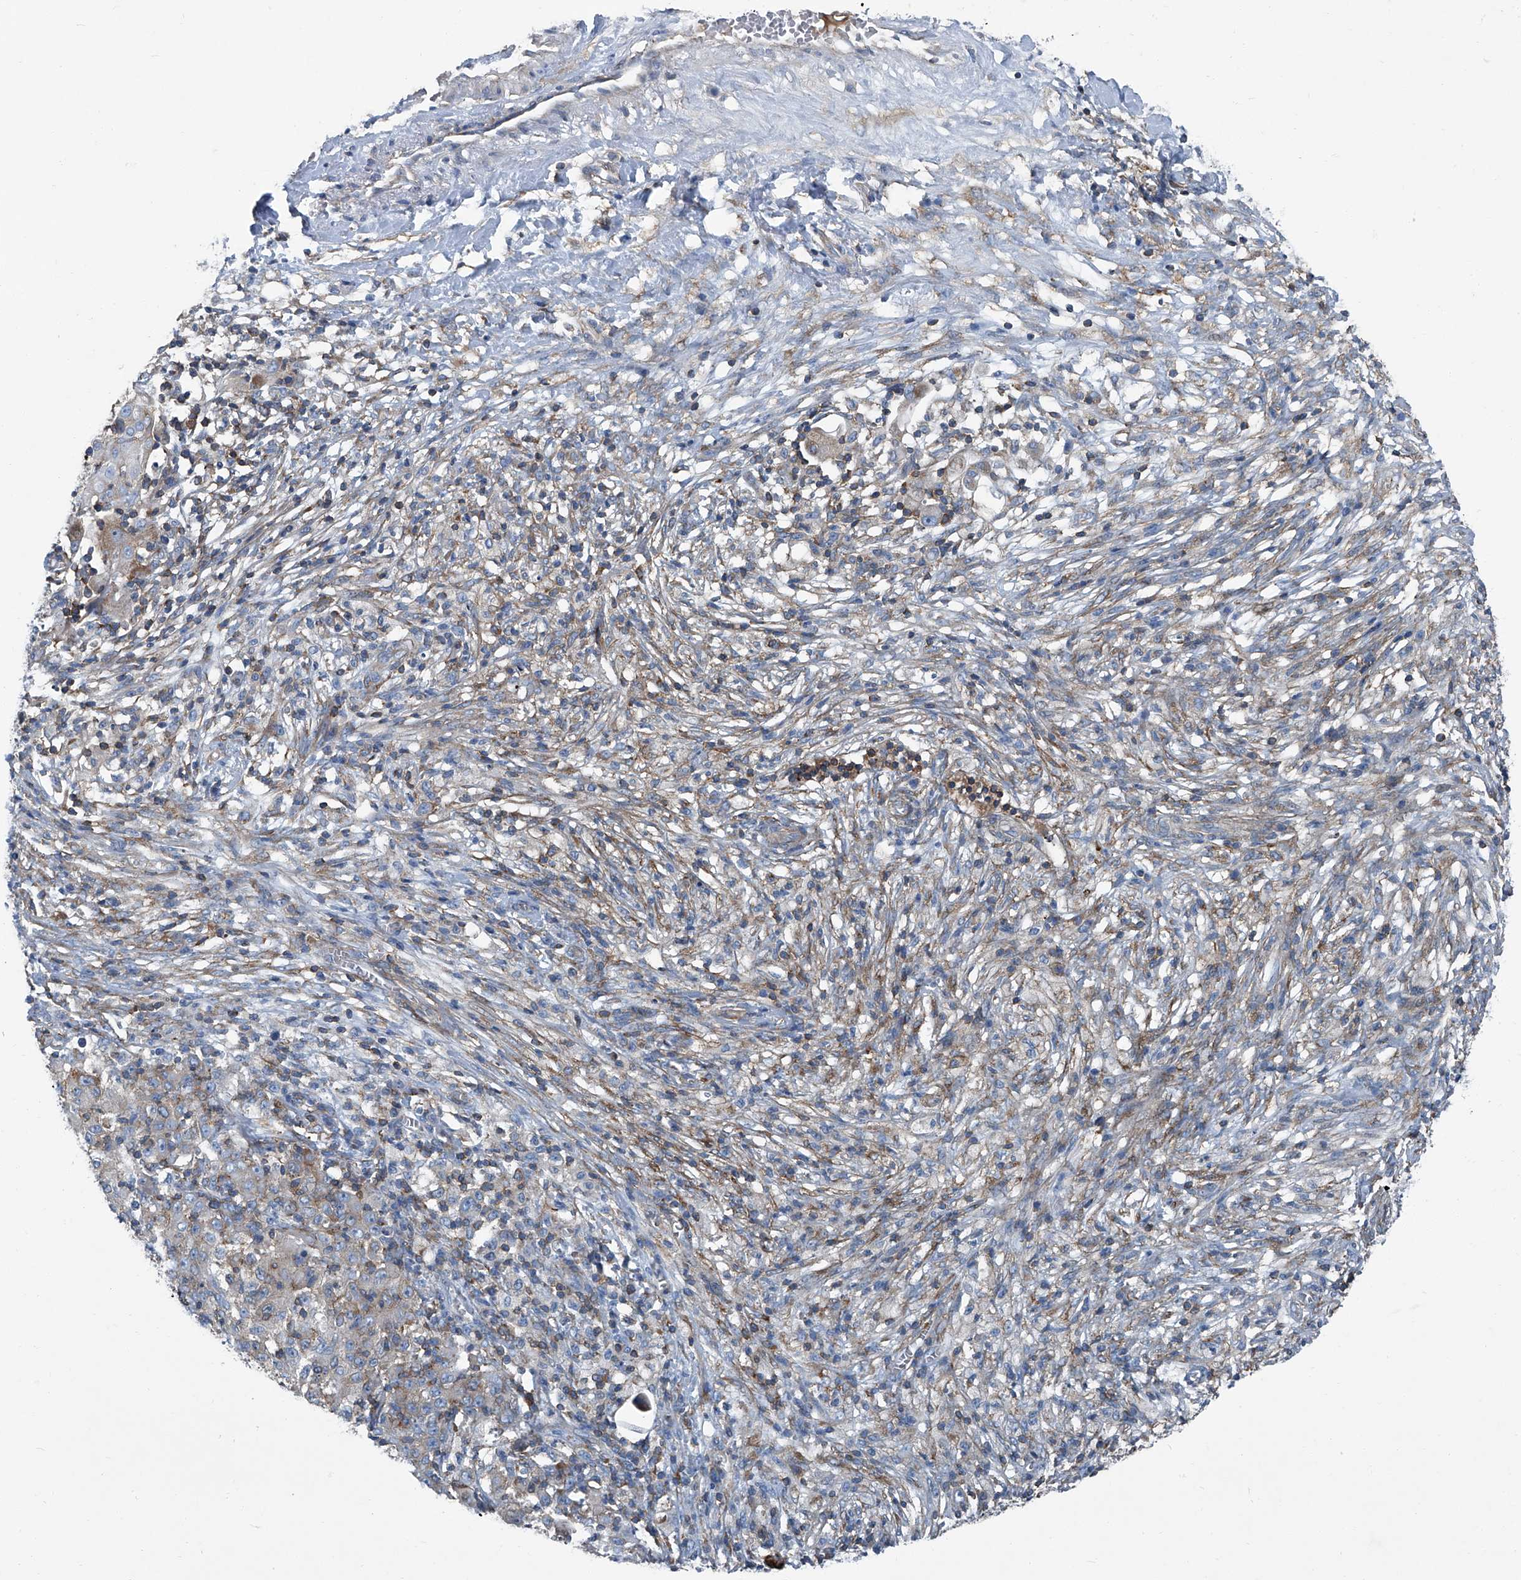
{"staining": {"intensity": "weak", "quantity": "<25%", "location": "cytoplasmic/membranous"}, "tissue": "ovarian cancer", "cell_type": "Tumor cells", "image_type": "cancer", "snomed": [{"axis": "morphology", "description": "Carcinoma, endometroid"}, {"axis": "topography", "description": "Ovary"}], "caption": "Immunohistochemistry histopathology image of ovarian cancer stained for a protein (brown), which displays no positivity in tumor cells. Nuclei are stained in blue.", "gene": "SEPTIN7", "patient": {"sex": "female", "age": 42}}